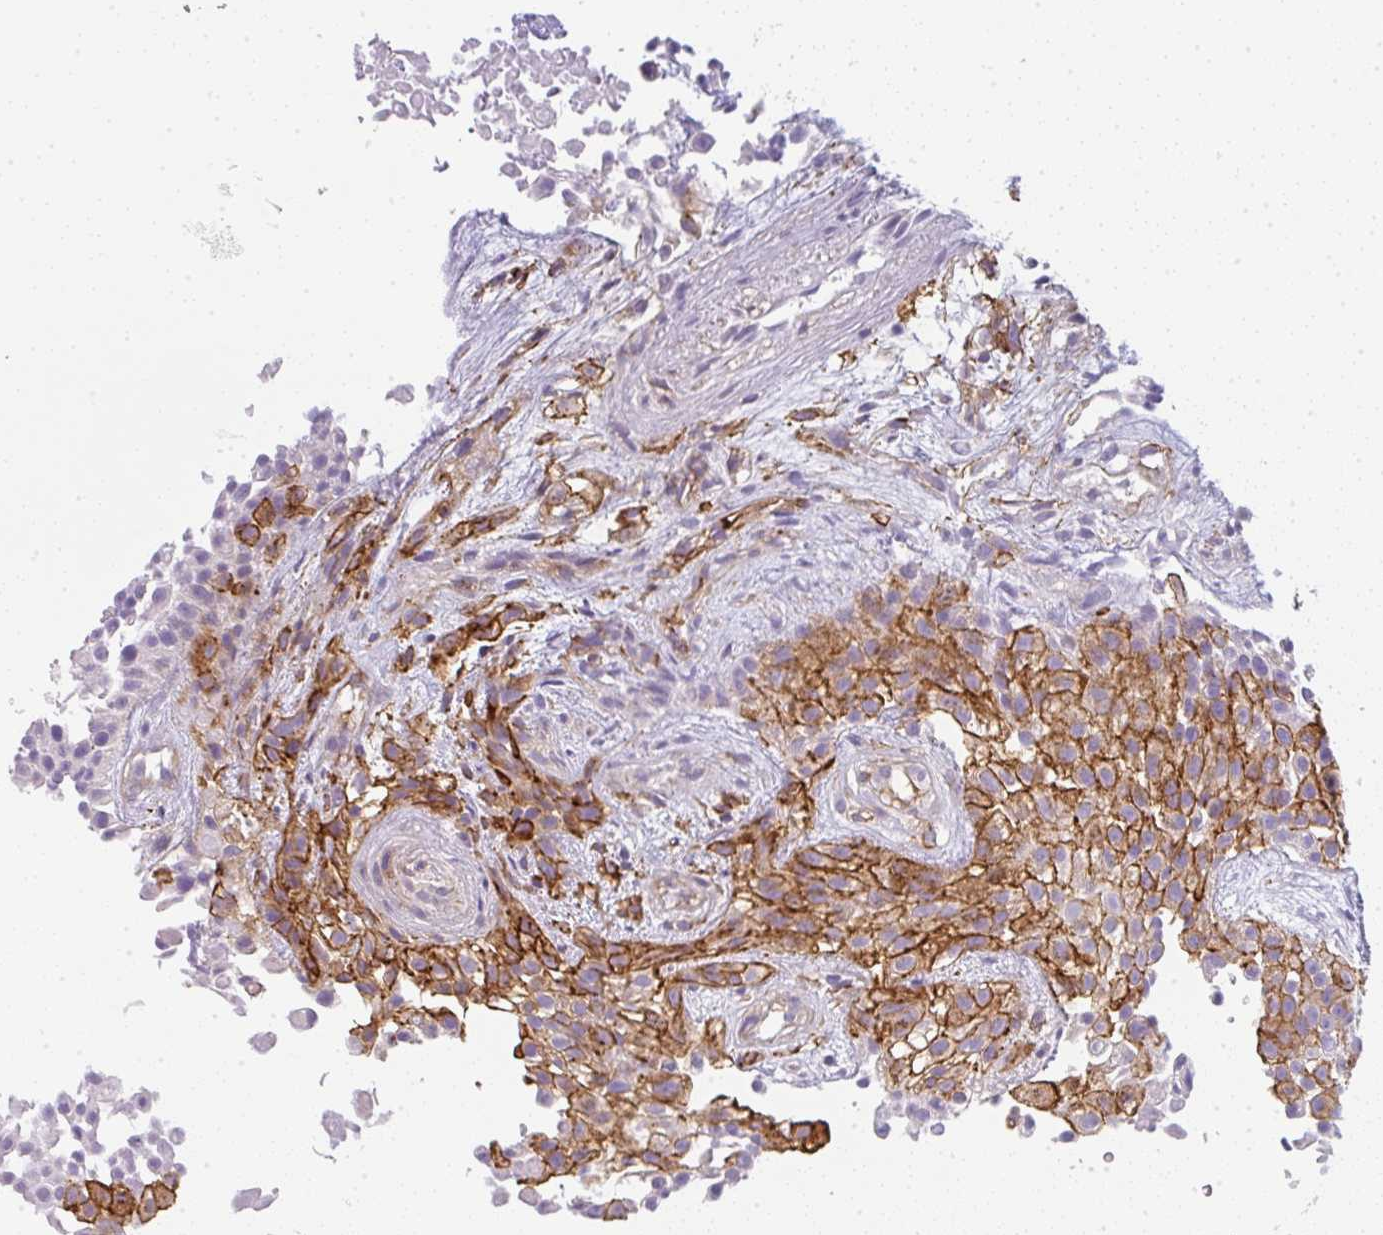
{"staining": {"intensity": "moderate", "quantity": ">75%", "location": "cytoplasmic/membranous"}, "tissue": "urothelial cancer", "cell_type": "Tumor cells", "image_type": "cancer", "snomed": [{"axis": "morphology", "description": "Urothelial carcinoma, High grade"}, {"axis": "topography", "description": "Urinary bladder"}], "caption": "The histopathology image demonstrates staining of urothelial cancer, revealing moderate cytoplasmic/membranous protein expression (brown color) within tumor cells. The protein of interest is stained brown, and the nuclei are stained in blue (DAB (3,3'-diaminobenzidine) IHC with brightfield microscopy, high magnification).", "gene": "LPAR4", "patient": {"sex": "male", "age": 56}}